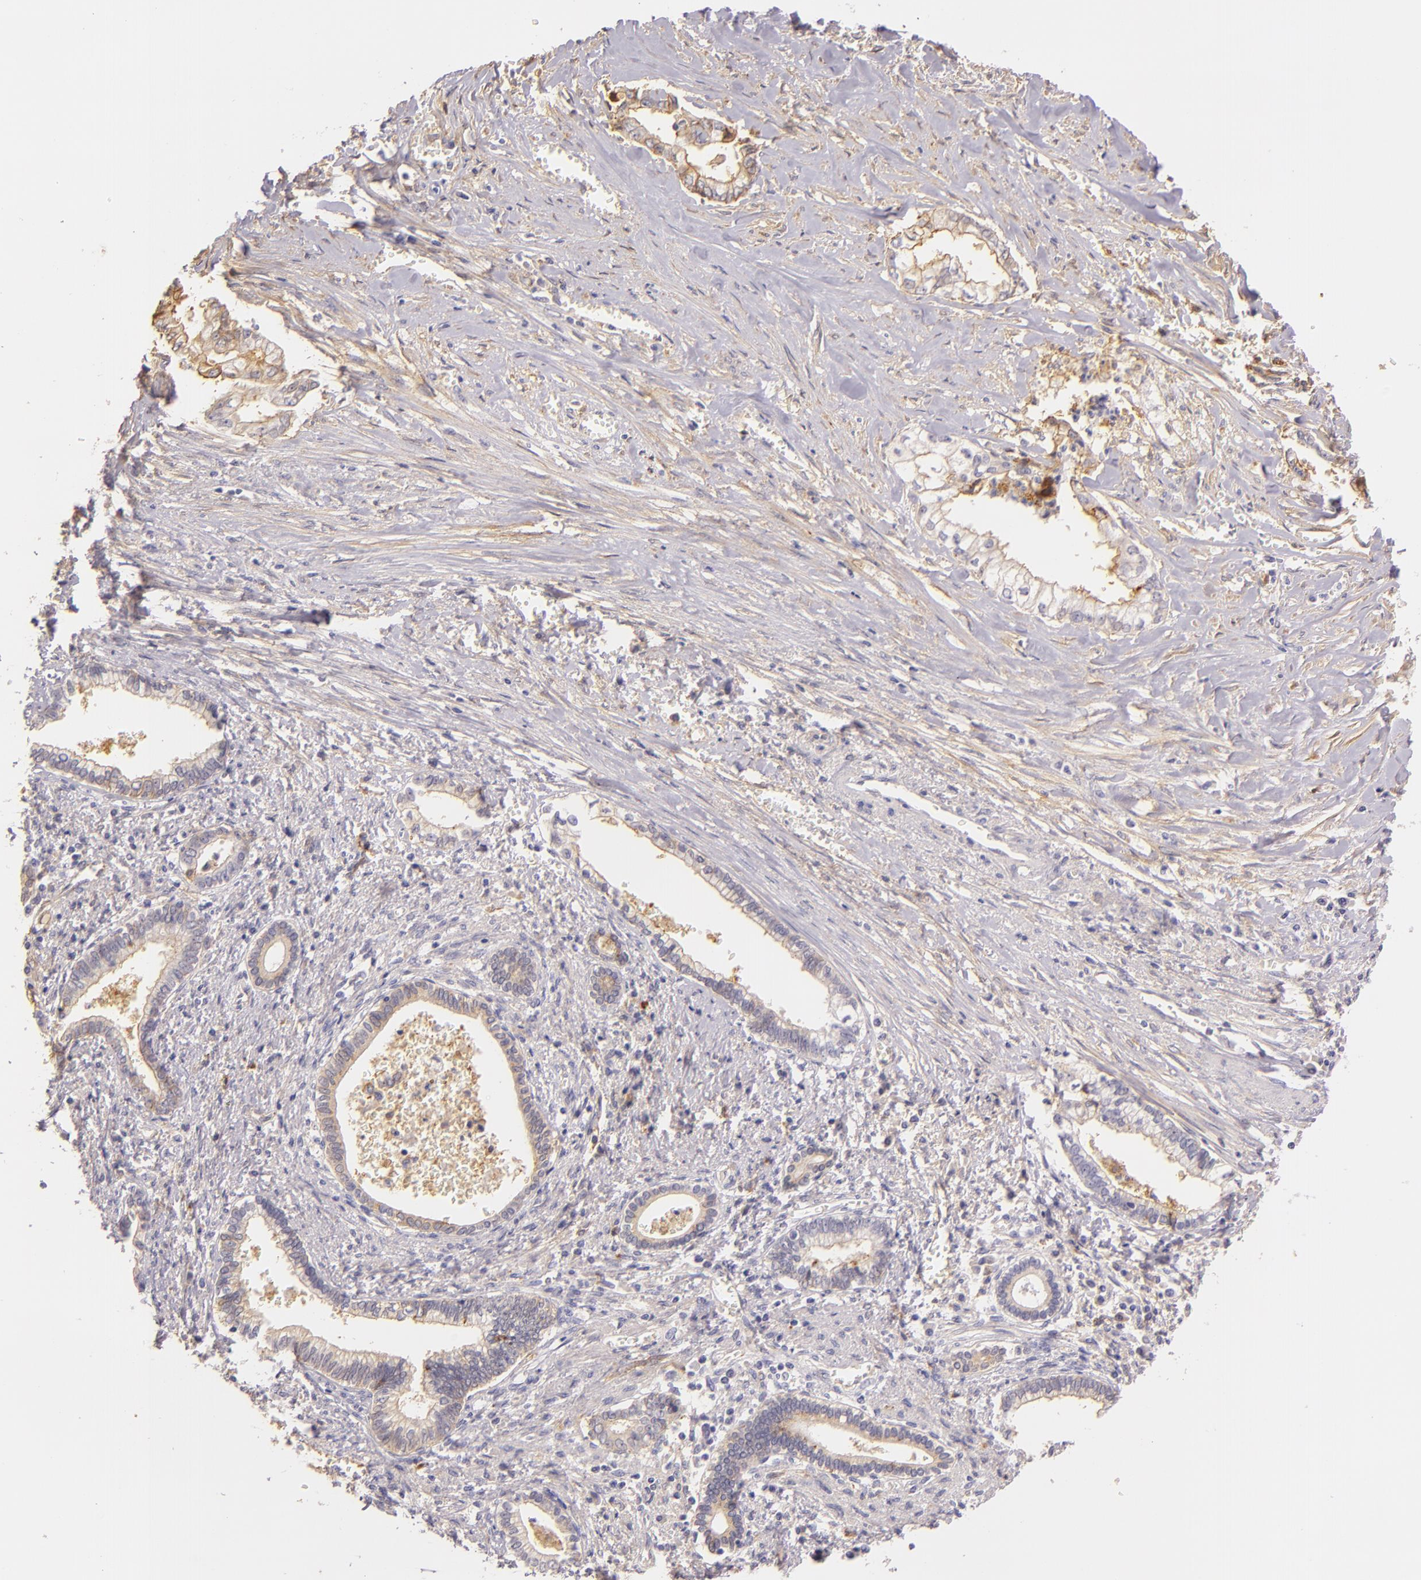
{"staining": {"intensity": "weak", "quantity": "25%-75%", "location": "cytoplasmic/membranous"}, "tissue": "liver cancer", "cell_type": "Tumor cells", "image_type": "cancer", "snomed": [{"axis": "morphology", "description": "Cholangiocarcinoma"}, {"axis": "topography", "description": "Liver"}], "caption": "Weak cytoplasmic/membranous protein staining is appreciated in approximately 25%-75% of tumor cells in liver cancer.", "gene": "CTSF", "patient": {"sex": "male", "age": 57}}